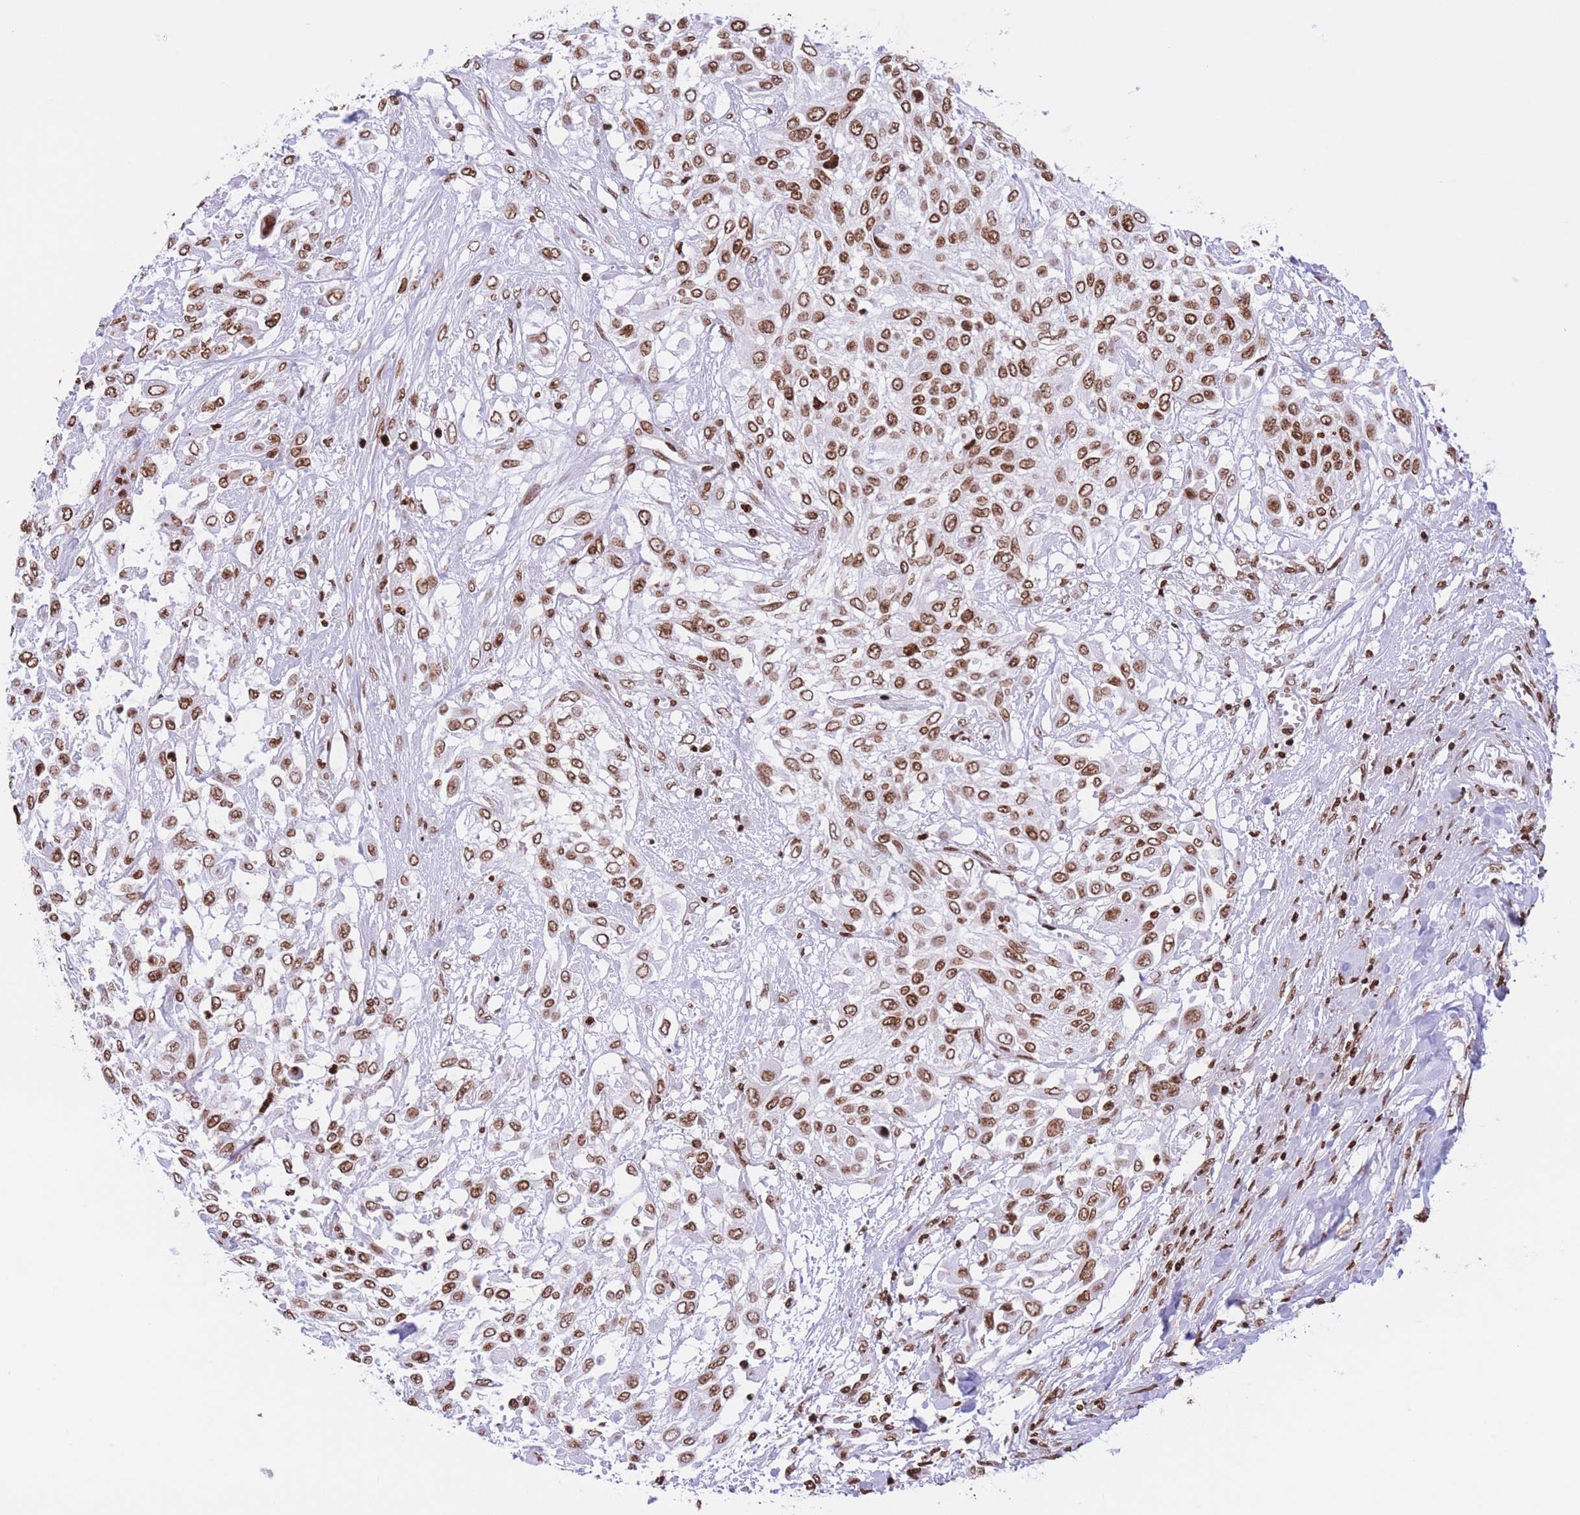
{"staining": {"intensity": "moderate", "quantity": ">75%", "location": "nuclear"}, "tissue": "urothelial cancer", "cell_type": "Tumor cells", "image_type": "cancer", "snomed": [{"axis": "morphology", "description": "Urothelial carcinoma, High grade"}, {"axis": "topography", "description": "Urinary bladder"}], "caption": "A brown stain labels moderate nuclear positivity of a protein in urothelial cancer tumor cells.", "gene": "H2BC11", "patient": {"sex": "male", "age": 57}}